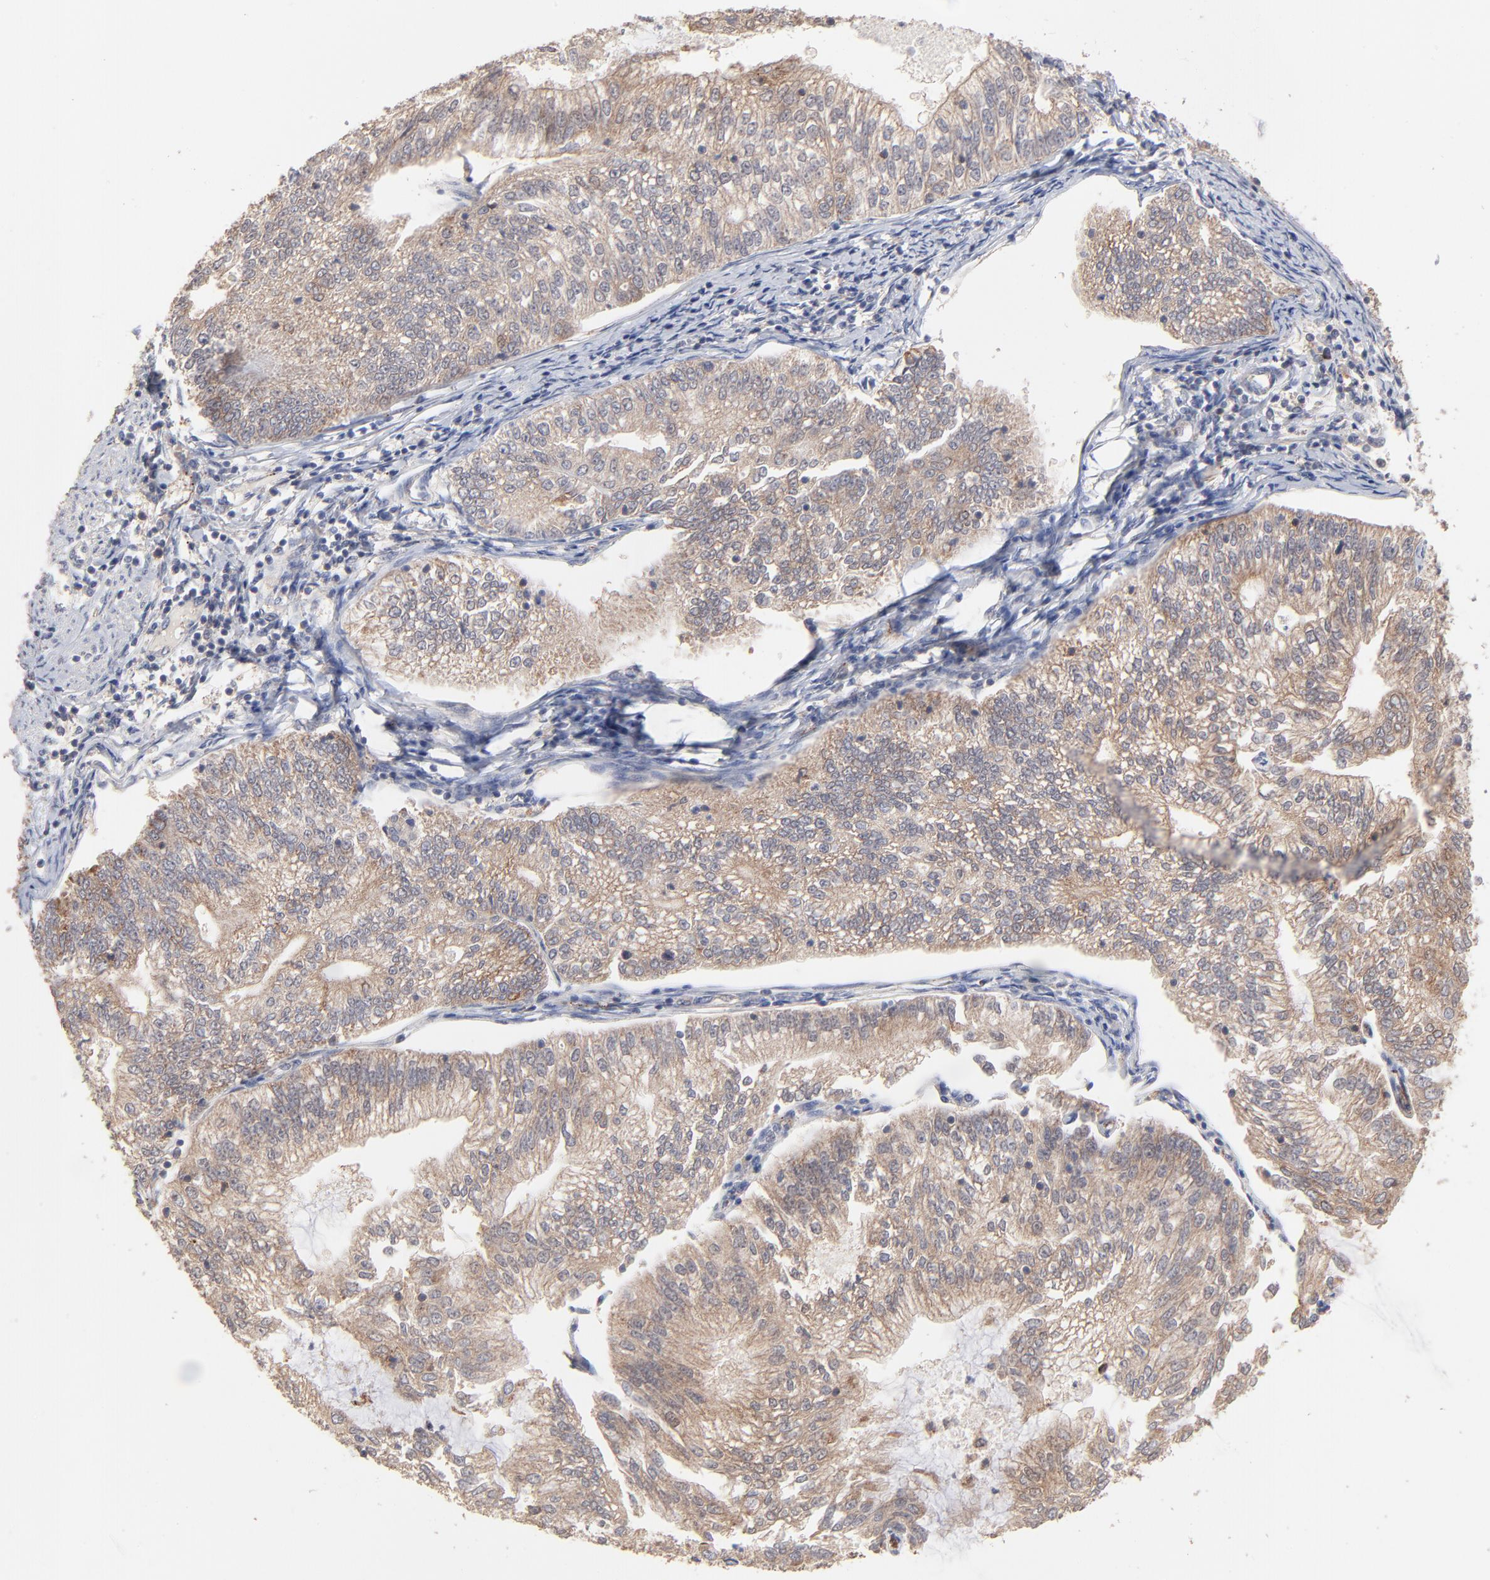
{"staining": {"intensity": "weak", "quantity": ">75%", "location": "cytoplasmic/membranous"}, "tissue": "endometrial cancer", "cell_type": "Tumor cells", "image_type": "cancer", "snomed": [{"axis": "morphology", "description": "Adenocarcinoma, NOS"}, {"axis": "topography", "description": "Endometrium"}], "caption": "Immunohistochemical staining of endometrial cancer (adenocarcinoma) reveals low levels of weak cytoplasmic/membranous protein positivity in approximately >75% of tumor cells. (DAB (3,3'-diaminobenzidine) IHC with brightfield microscopy, high magnification).", "gene": "IVNS1ABP", "patient": {"sex": "female", "age": 69}}